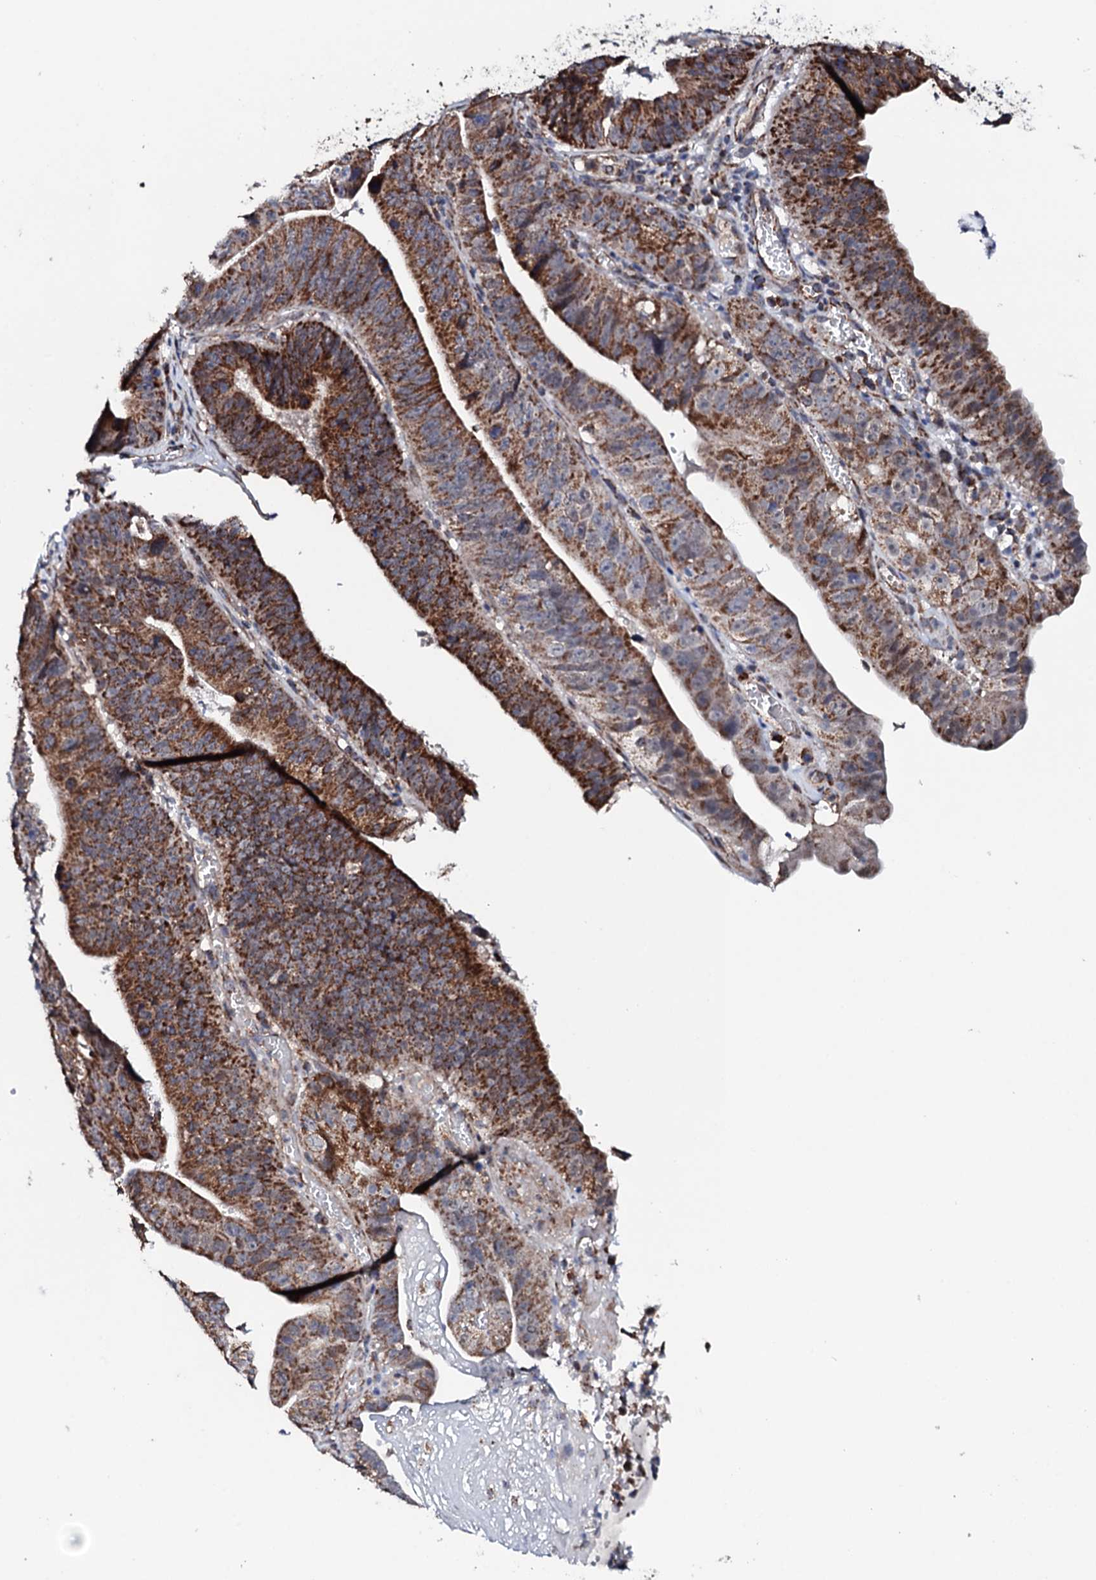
{"staining": {"intensity": "strong", "quantity": ">75%", "location": "cytoplasmic/membranous"}, "tissue": "stomach cancer", "cell_type": "Tumor cells", "image_type": "cancer", "snomed": [{"axis": "morphology", "description": "Adenocarcinoma, NOS"}, {"axis": "topography", "description": "Stomach"}], "caption": "A photomicrograph of human stomach adenocarcinoma stained for a protein exhibits strong cytoplasmic/membranous brown staining in tumor cells.", "gene": "MTIF3", "patient": {"sex": "male", "age": 59}}